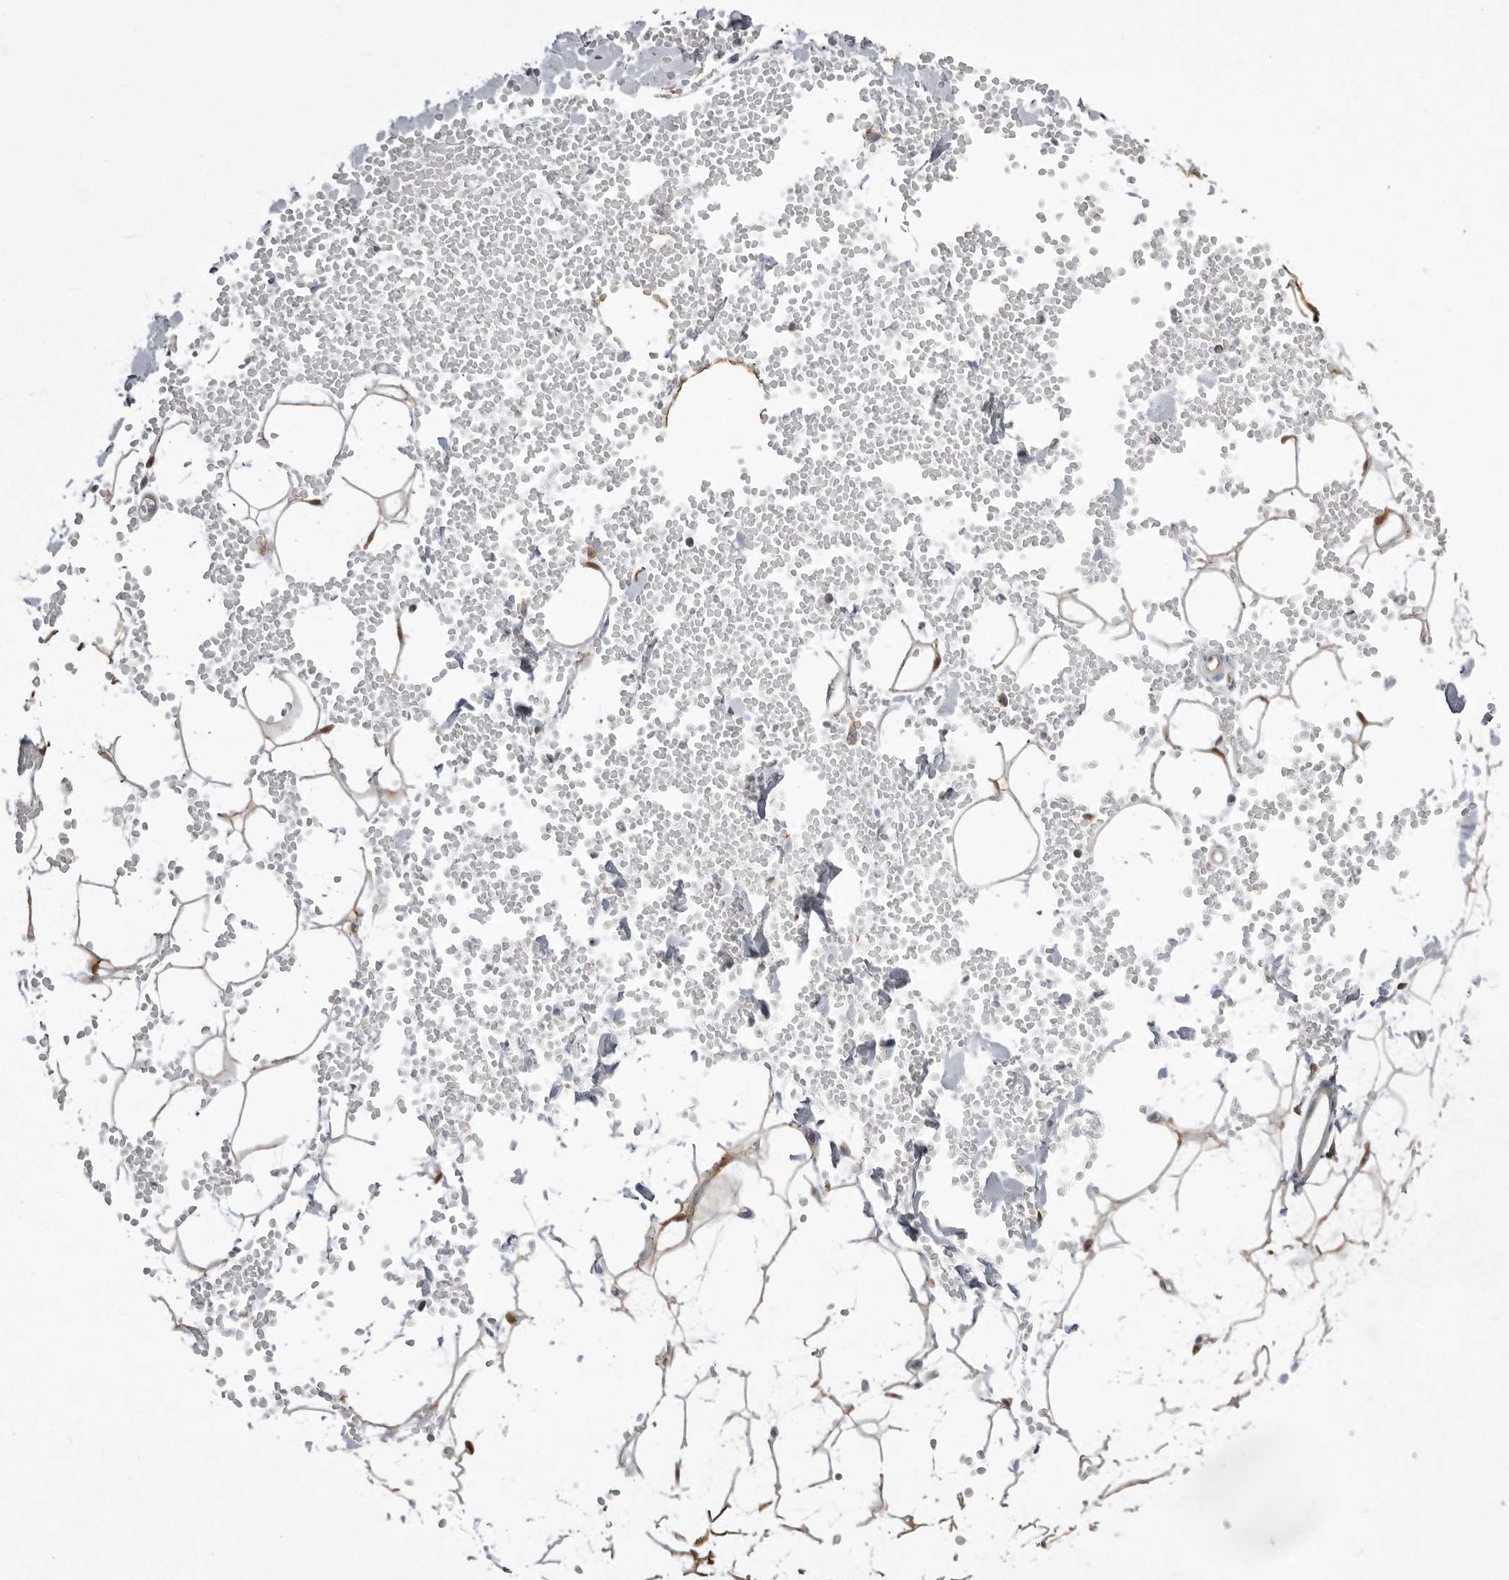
{"staining": {"intensity": "moderate", "quantity": "25%-75%", "location": "cytoplasmic/membranous"}, "tissue": "adipose tissue", "cell_type": "Adipocytes", "image_type": "normal", "snomed": [{"axis": "morphology", "description": "Normal tissue, NOS"}, {"axis": "topography", "description": "Breast"}], "caption": "Protein expression analysis of normal adipose tissue shows moderate cytoplasmic/membranous staining in approximately 25%-75% of adipocytes.", "gene": "KYAT3", "patient": {"sex": "female", "age": 23}}